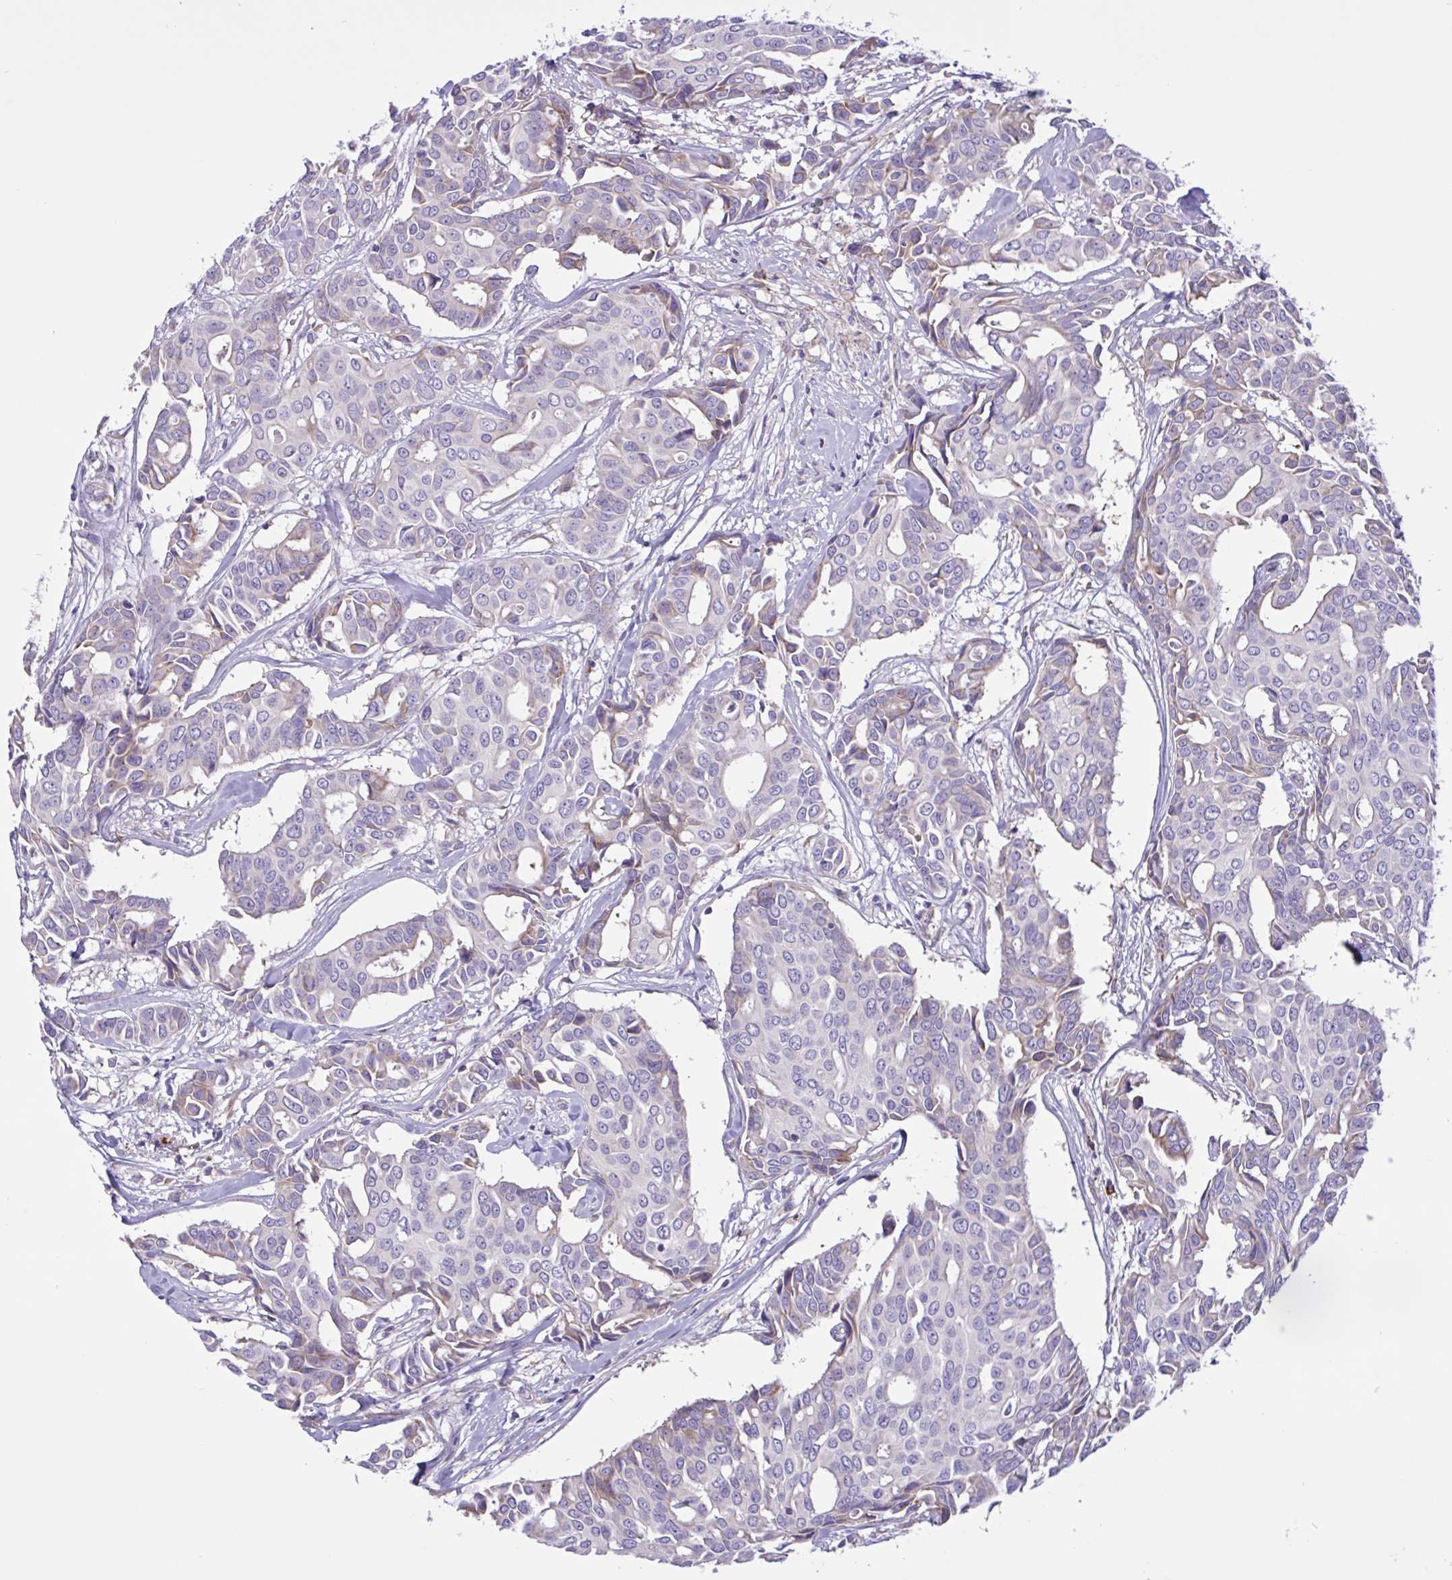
{"staining": {"intensity": "weak", "quantity": "<25%", "location": "cytoplasmic/membranous"}, "tissue": "breast cancer", "cell_type": "Tumor cells", "image_type": "cancer", "snomed": [{"axis": "morphology", "description": "Duct carcinoma"}, {"axis": "topography", "description": "Breast"}], "caption": "Invasive ductal carcinoma (breast) stained for a protein using immunohistochemistry (IHC) displays no positivity tumor cells.", "gene": "DSC3", "patient": {"sex": "female", "age": 54}}